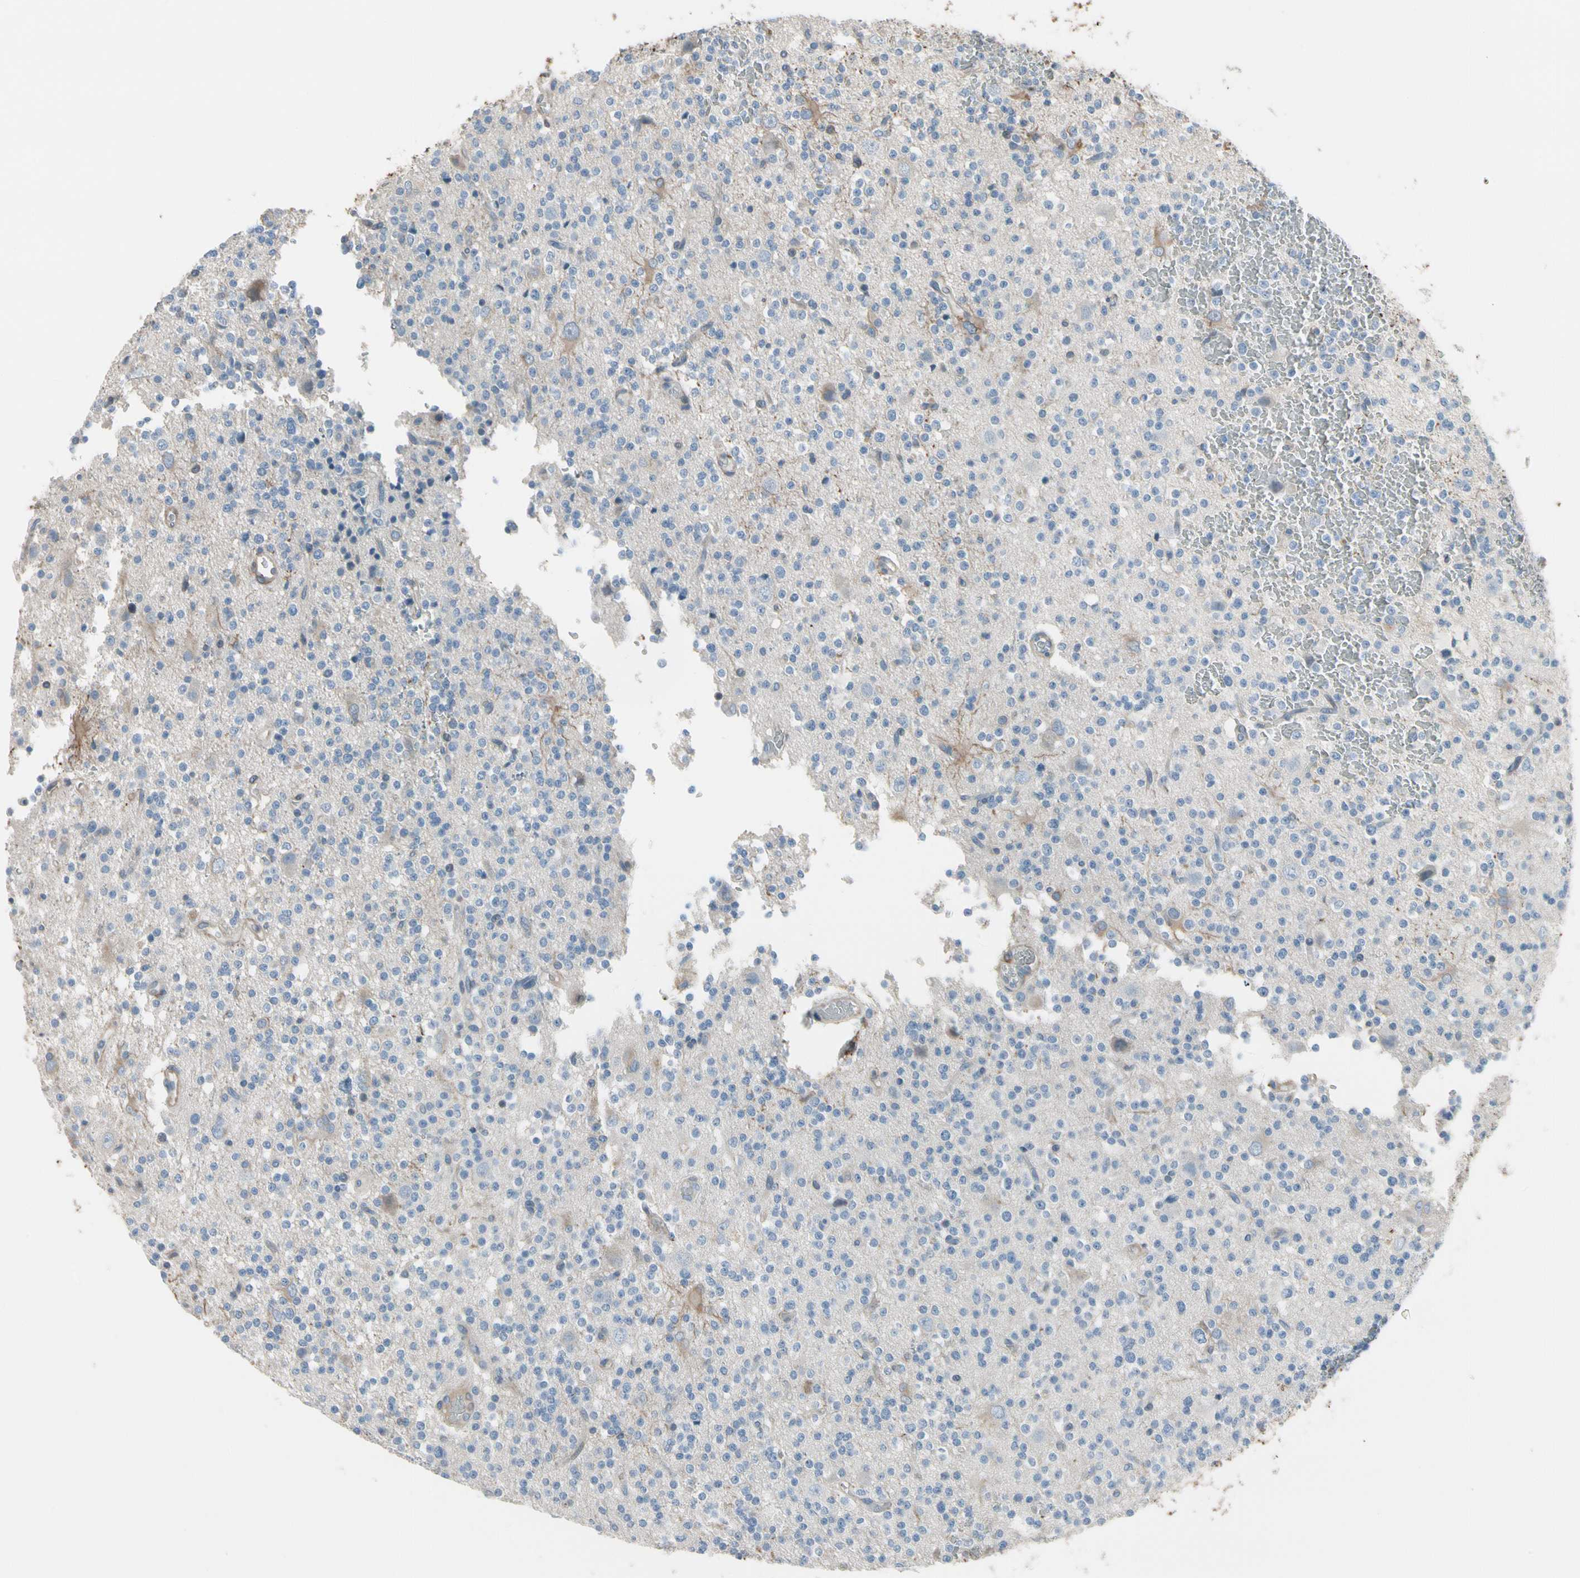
{"staining": {"intensity": "negative", "quantity": "none", "location": "none"}, "tissue": "glioma", "cell_type": "Tumor cells", "image_type": "cancer", "snomed": [{"axis": "morphology", "description": "Glioma, malignant, High grade"}, {"axis": "topography", "description": "Brain"}], "caption": "Malignant glioma (high-grade) was stained to show a protein in brown. There is no significant staining in tumor cells. (Immunohistochemistry, brightfield microscopy, high magnification).", "gene": "PIGR", "patient": {"sex": "male", "age": 47}}